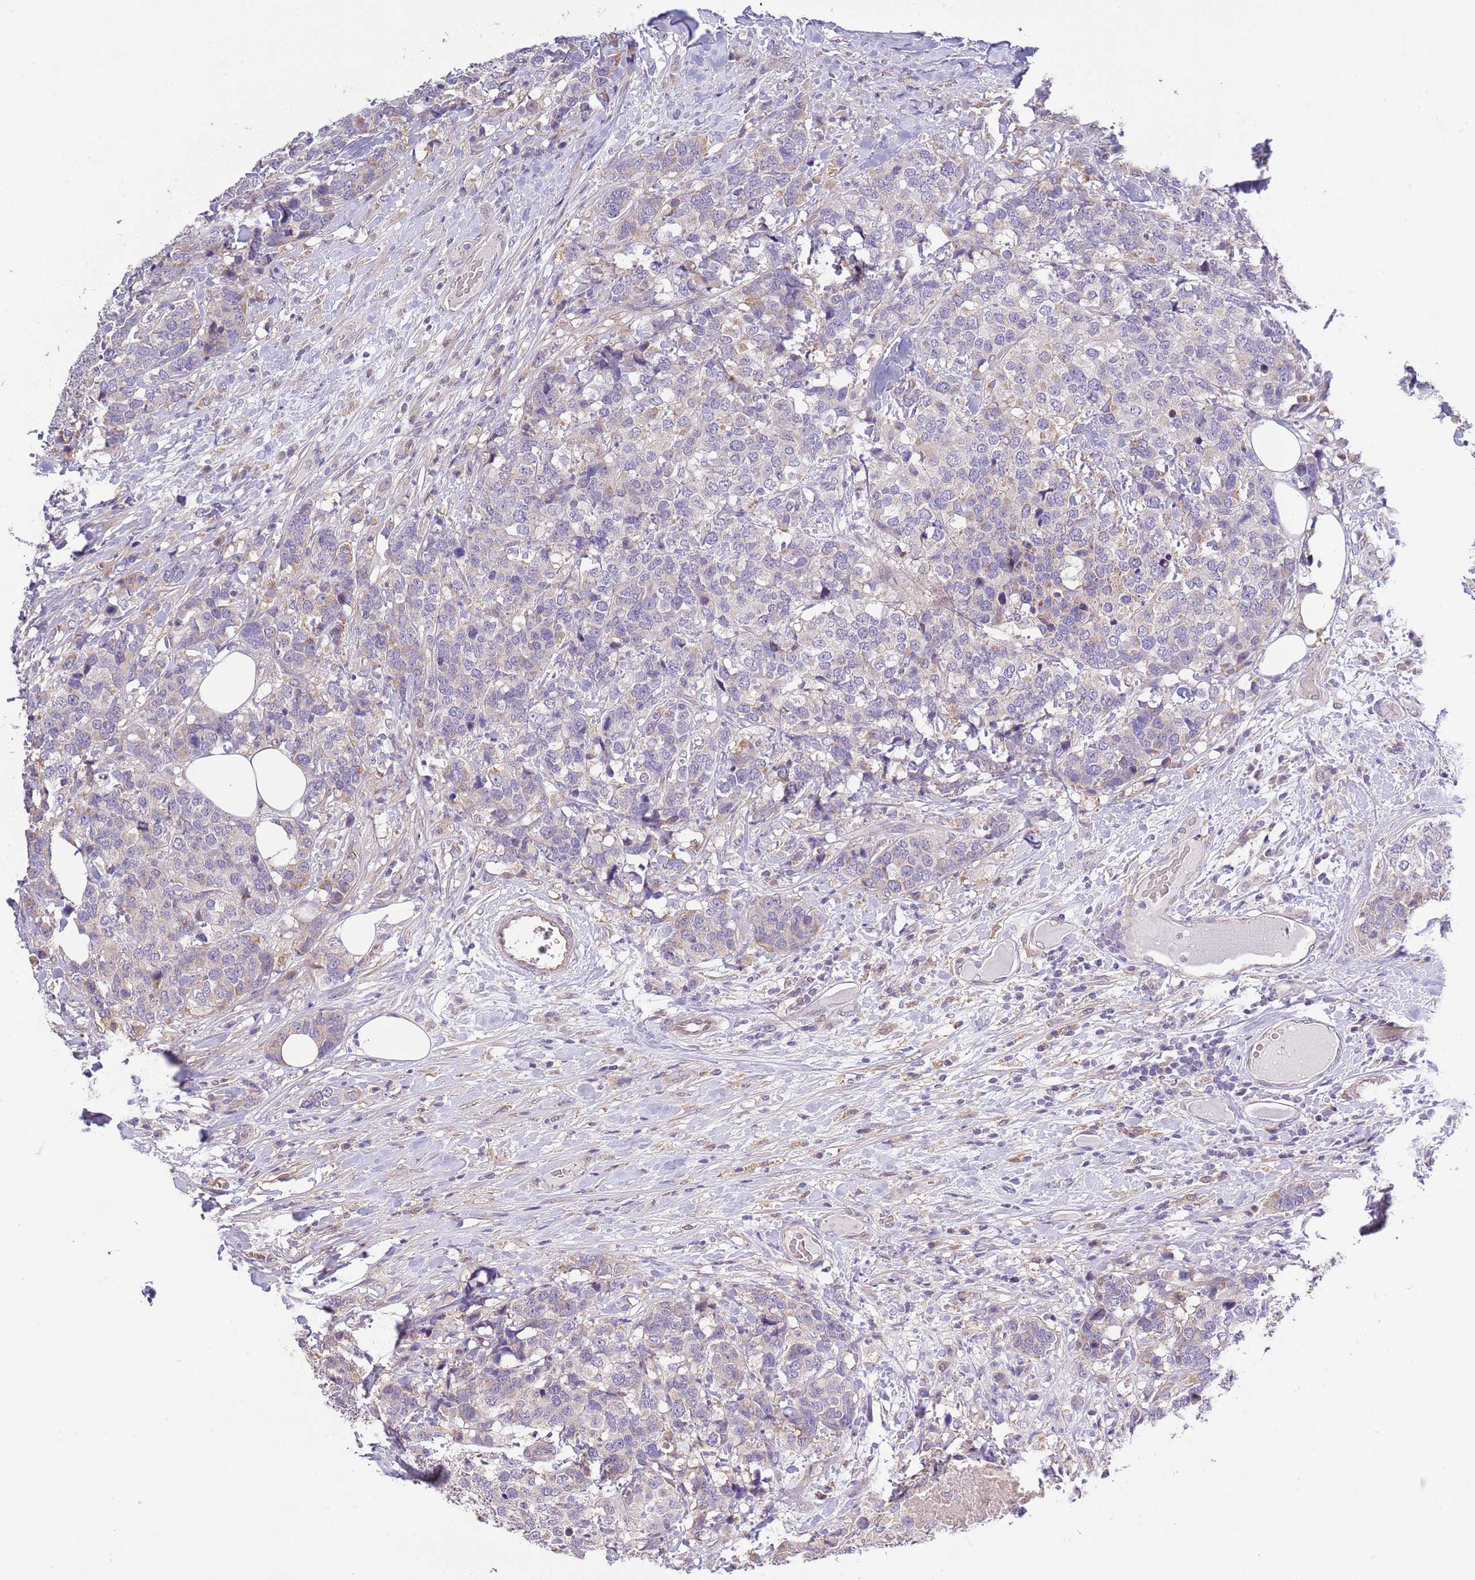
{"staining": {"intensity": "weak", "quantity": "<25%", "location": "cytoplasmic/membranous"}, "tissue": "breast cancer", "cell_type": "Tumor cells", "image_type": "cancer", "snomed": [{"axis": "morphology", "description": "Lobular carcinoma"}, {"axis": "topography", "description": "Breast"}], "caption": "Histopathology image shows no significant protein positivity in tumor cells of breast cancer.", "gene": "LIPJ", "patient": {"sex": "female", "age": 59}}